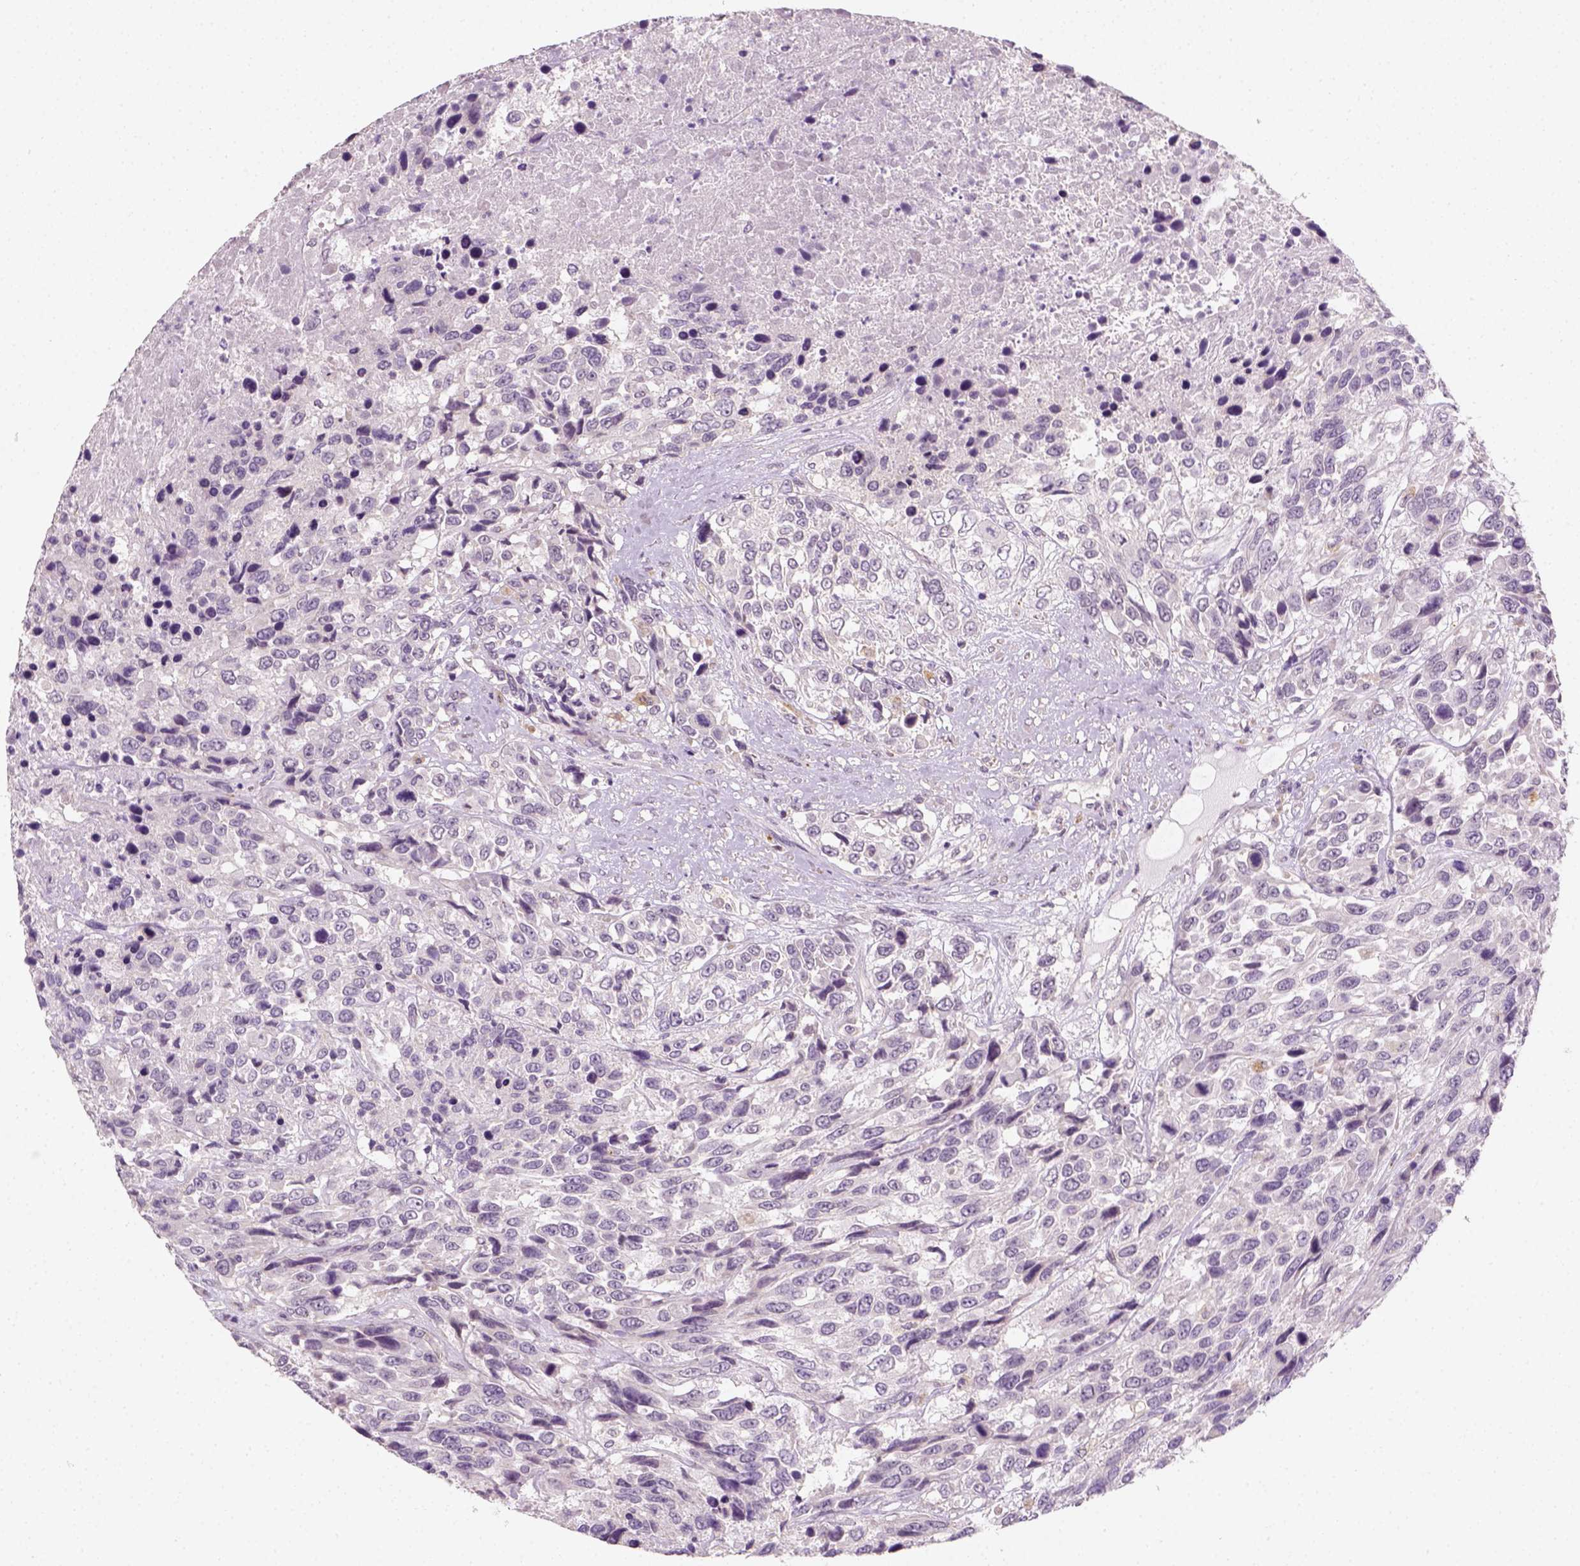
{"staining": {"intensity": "negative", "quantity": "none", "location": "none"}, "tissue": "urothelial cancer", "cell_type": "Tumor cells", "image_type": "cancer", "snomed": [{"axis": "morphology", "description": "Urothelial carcinoma, High grade"}, {"axis": "topography", "description": "Urinary bladder"}], "caption": "An immunohistochemistry micrograph of high-grade urothelial carcinoma is shown. There is no staining in tumor cells of high-grade urothelial carcinoma.", "gene": "FAM163B", "patient": {"sex": "female", "age": 70}}